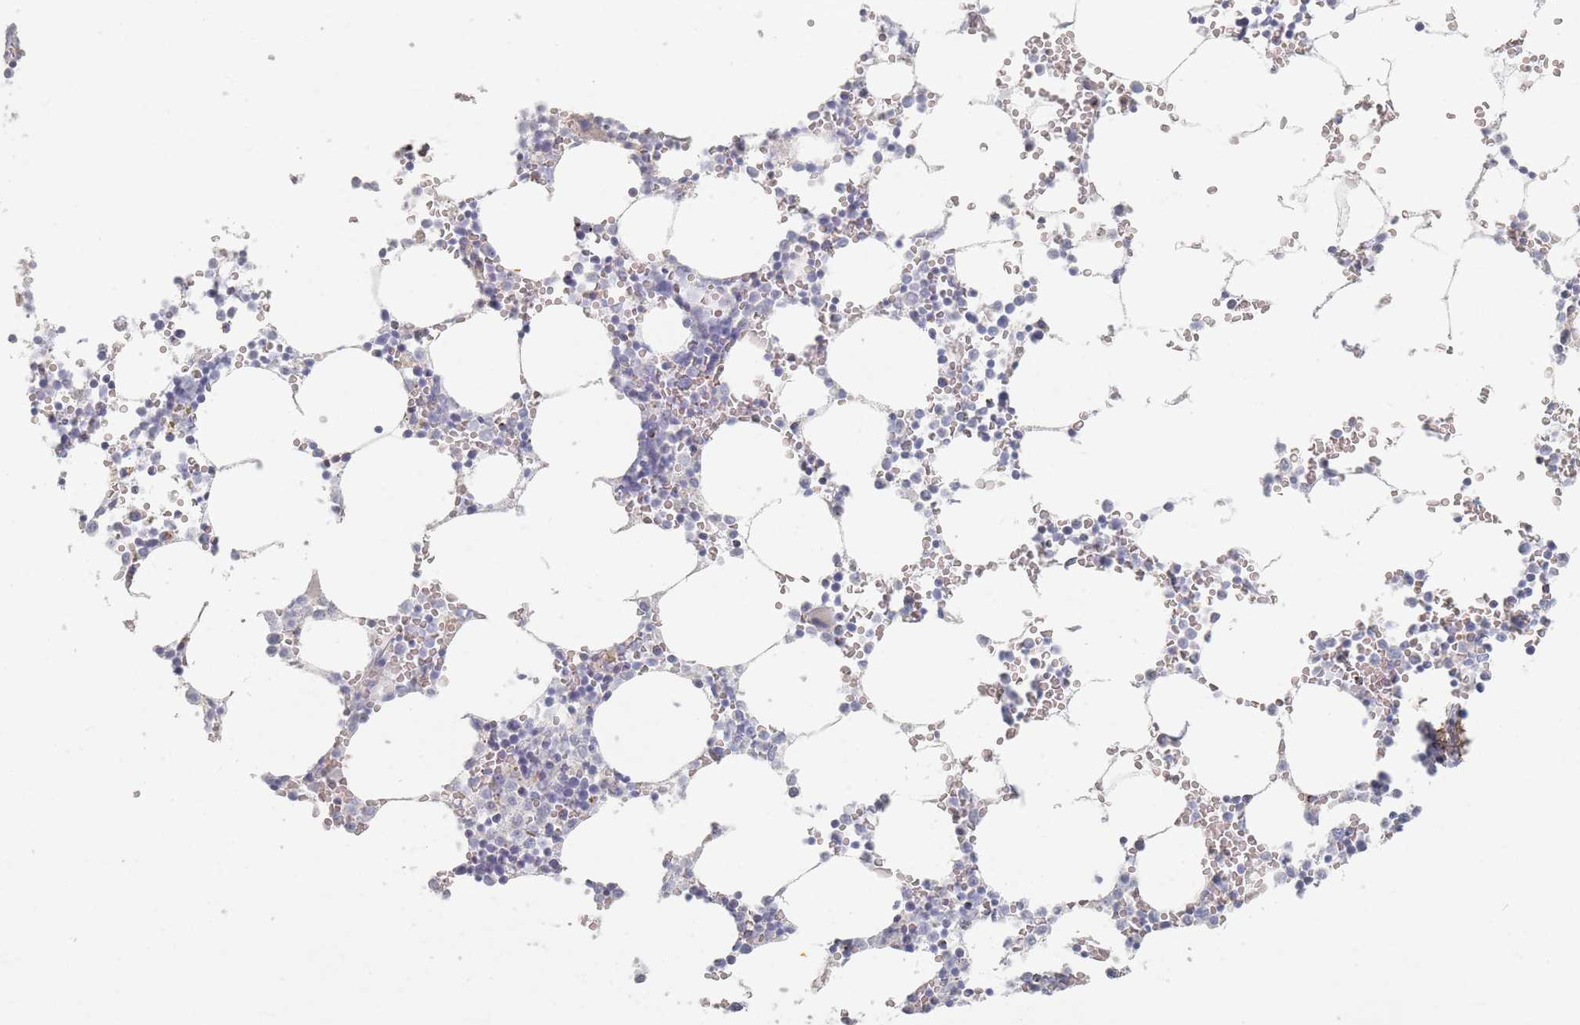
{"staining": {"intensity": "moderate", "quantity": "<25%", "location": "cytoplasmic/membranous"}, "tissue": "bone marrow", "cell_type": "Hematopoietic cells", "image_type": "normal", "snomed": [{"axis": "morphology", "description": "Normal tissue, NOS"}, {"axis": "topography", "description": "Bone marrow"}], "caption": "A high-resolution histopathology image shows immunohistochemistry staining of benign bone marrow, which shows moderate cytoplasmic/membranous staining in approximately <25% of hematopoietic cells.", "gene": "ENSG00000251357", "patient": {"sex": "female", "age": 64}}